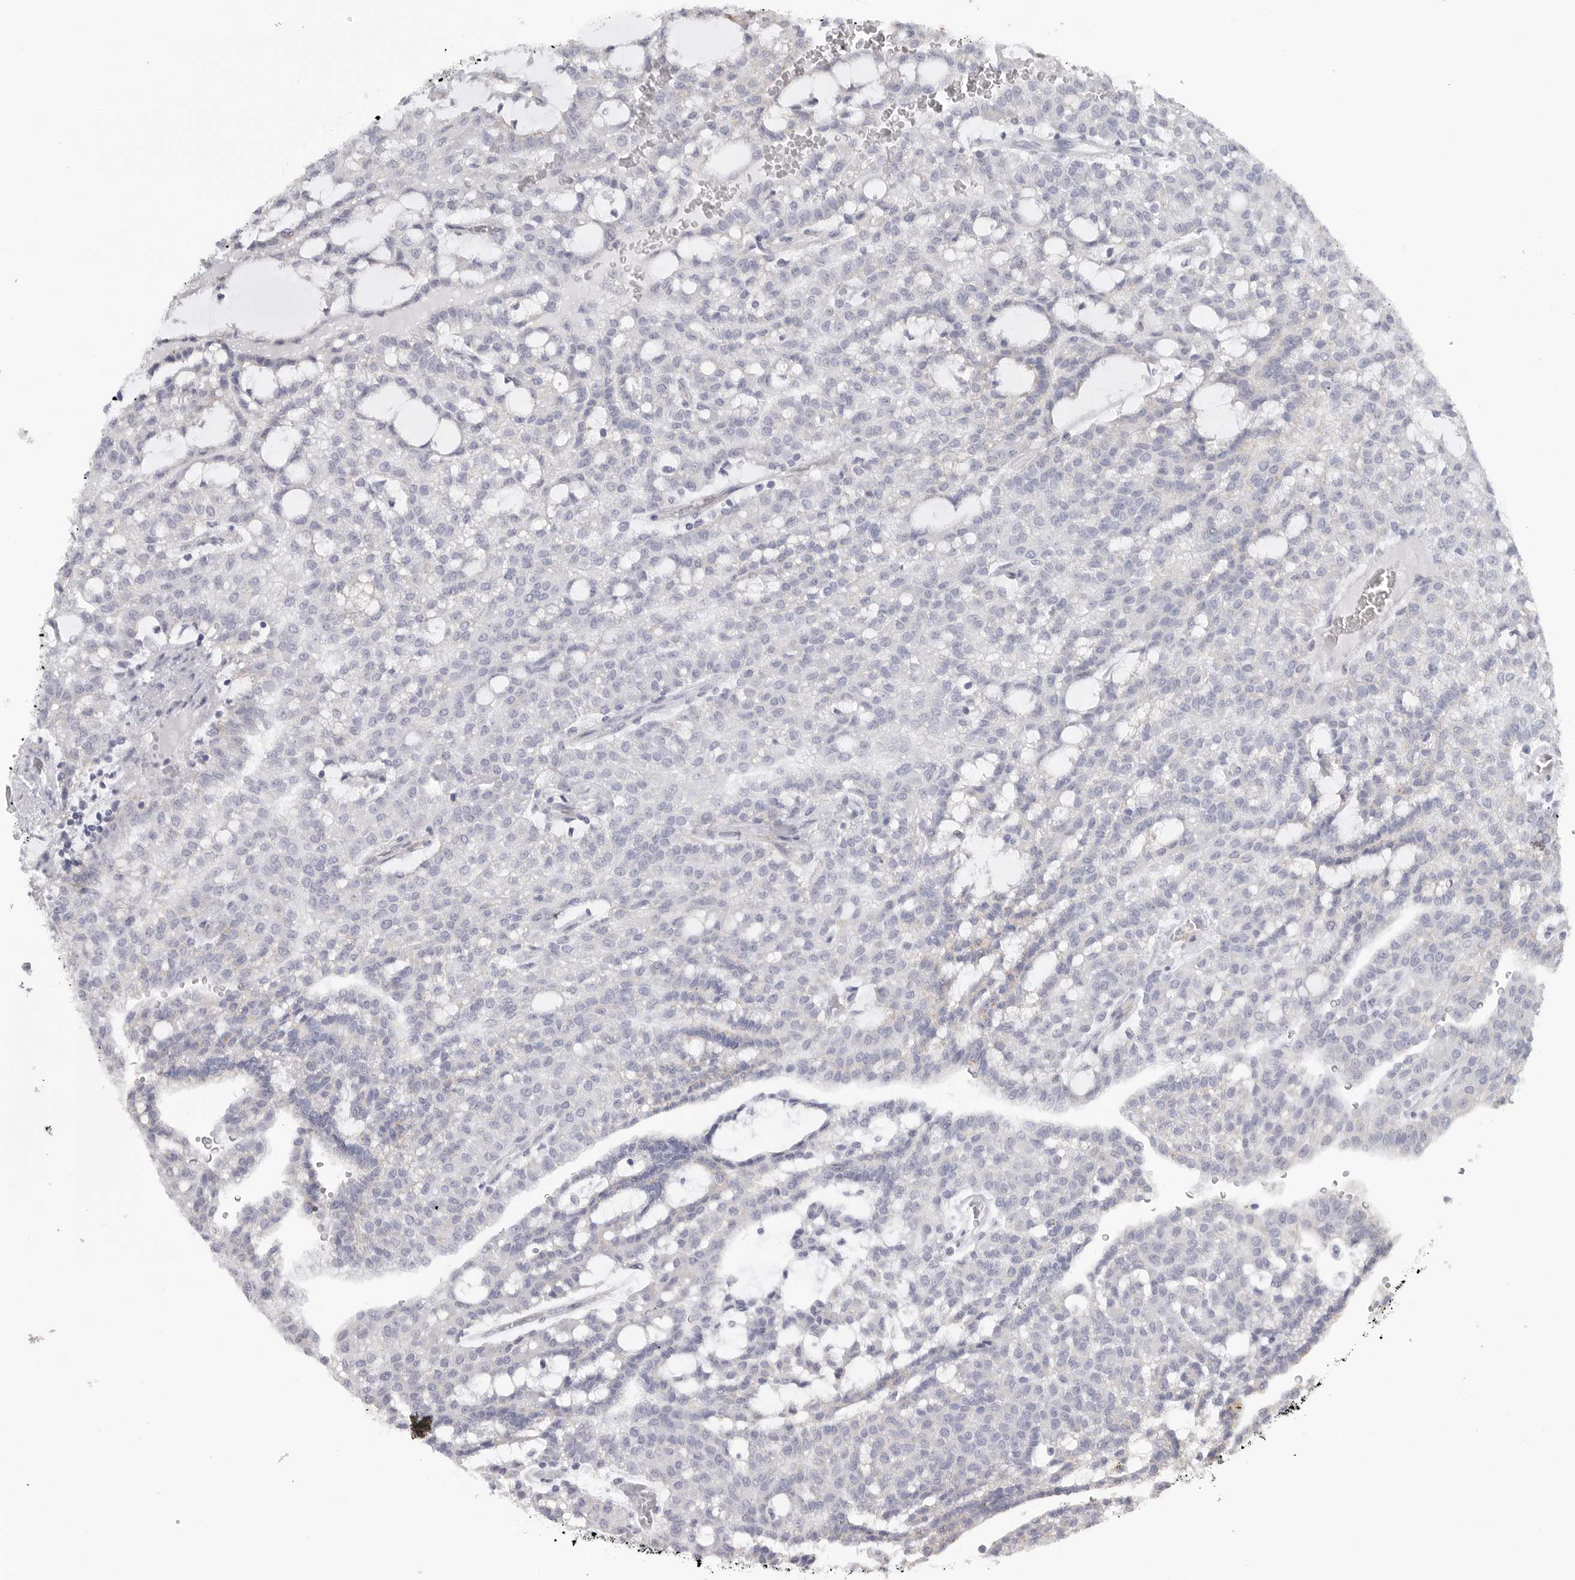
{"staining": {"intensity": "negative", "quantity": "none", "location": "none"}, "tissue": "renal cancer", "cell_type": "Tumor cells", "image_type": "cancer", "snomed": [{"axis": "morphology", "description": "Adenocarcinoma, NOS"}, {"axis": "topography", "description": "Kidney"}], "caption": "DAB immunohistochemical staining of adenocarcinoma (renal) exhibits no significant staining in tumor cells.", "gene": "TNR", "patient": {"sex": "male", "age": 63}}